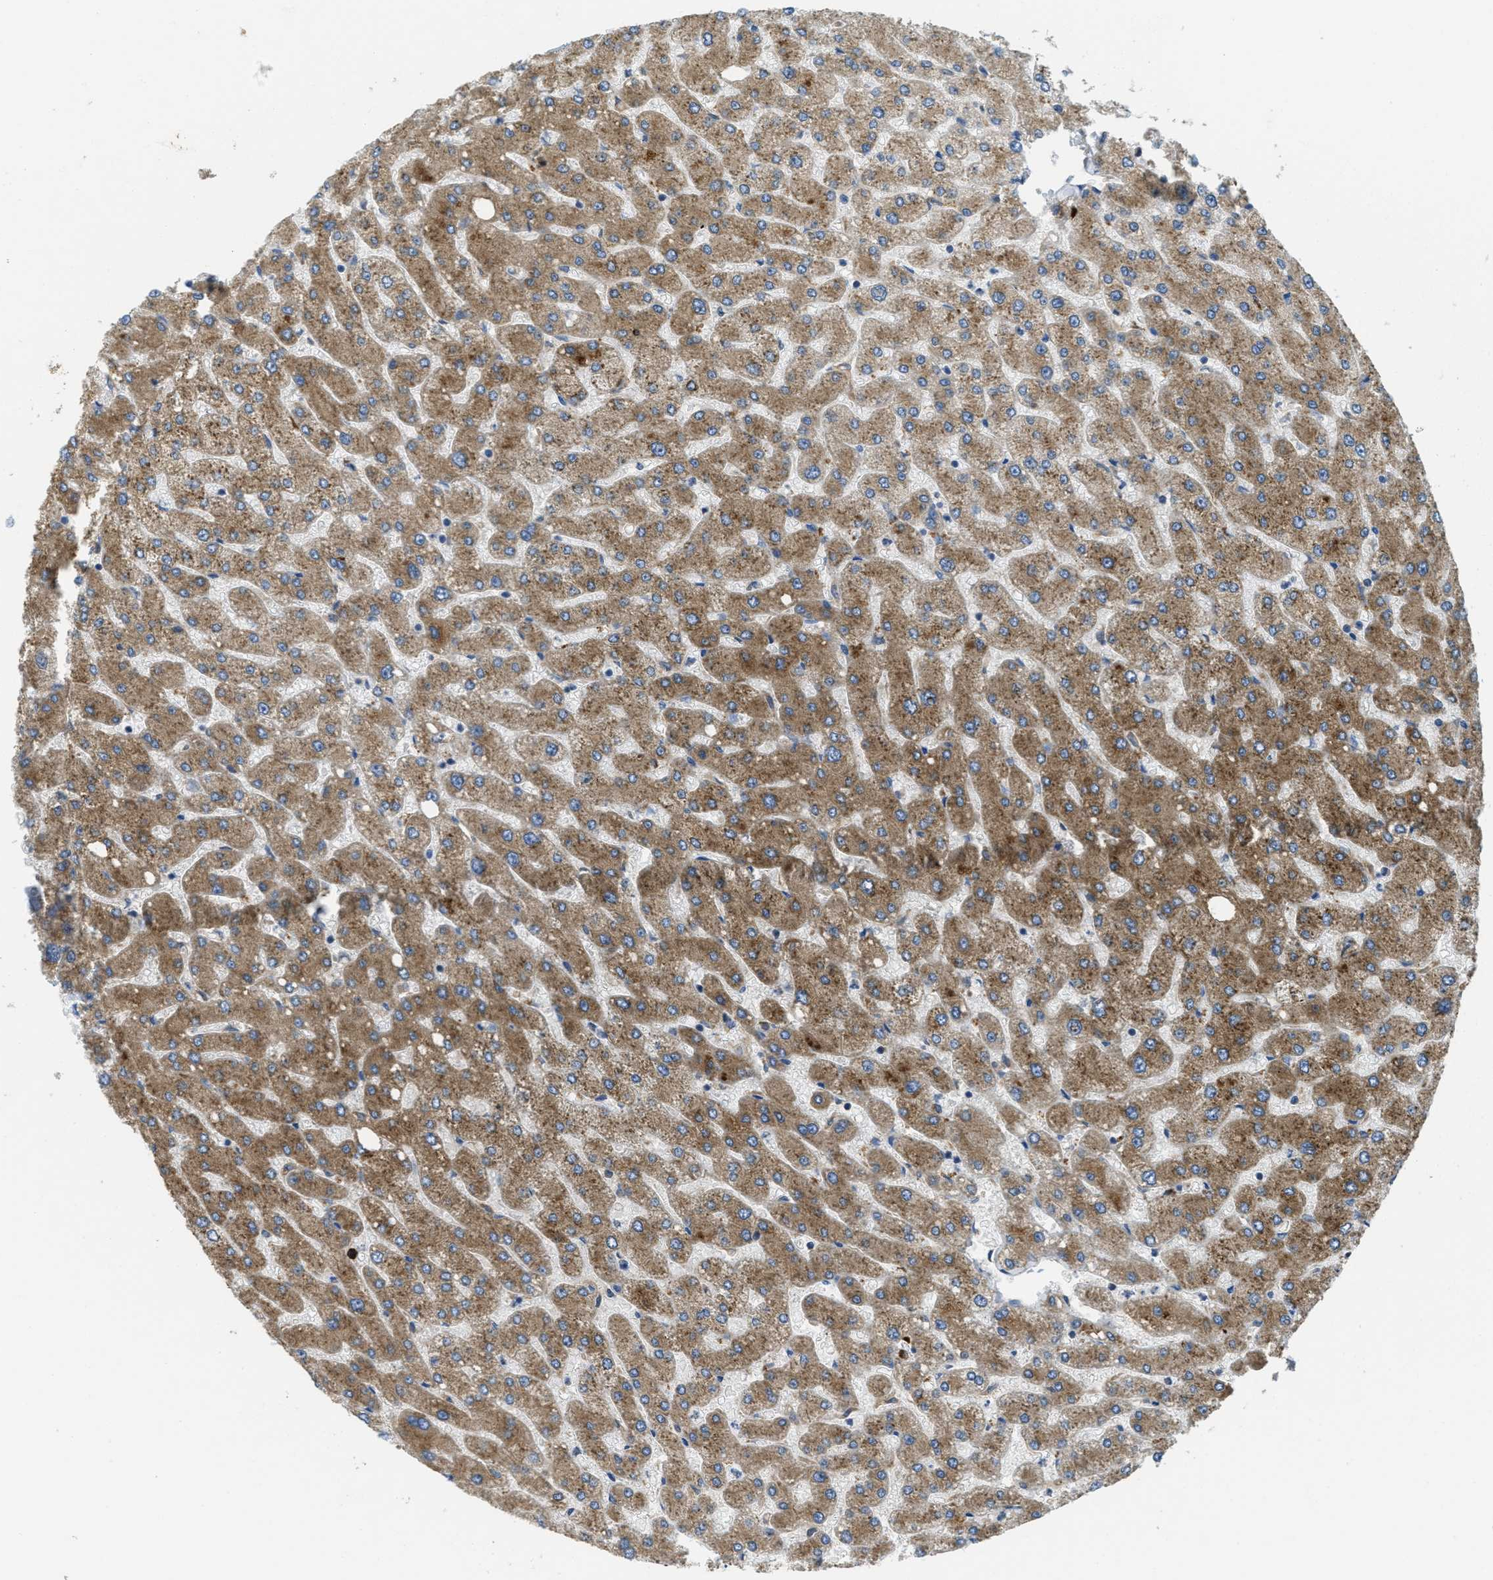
{"staining": {"intensity": "negative", "quantity": "none", "location": "none"}, "tissue": "liver", "cell_type": "Cholangiocytes", "image_type": "normal", "snomed": [{"axis": "morphology", "description": "Normal tissue, NOS"}, {"axis": "topography", "description": "Liver"}], "caption": "Immunohistochemistry histopathology image of benign human liver stained for a protein (brown), which shows no positivity in cholangiocytes. The staining was performed using DAB (3,3'-diaminobenzidine) to visualize the protein expression in brown, while the nuclei were stained in blue with hematoxylin (Magnification: 20x).", "gene": "SSR1", "patient": {"sex": "male", "age": 55}}